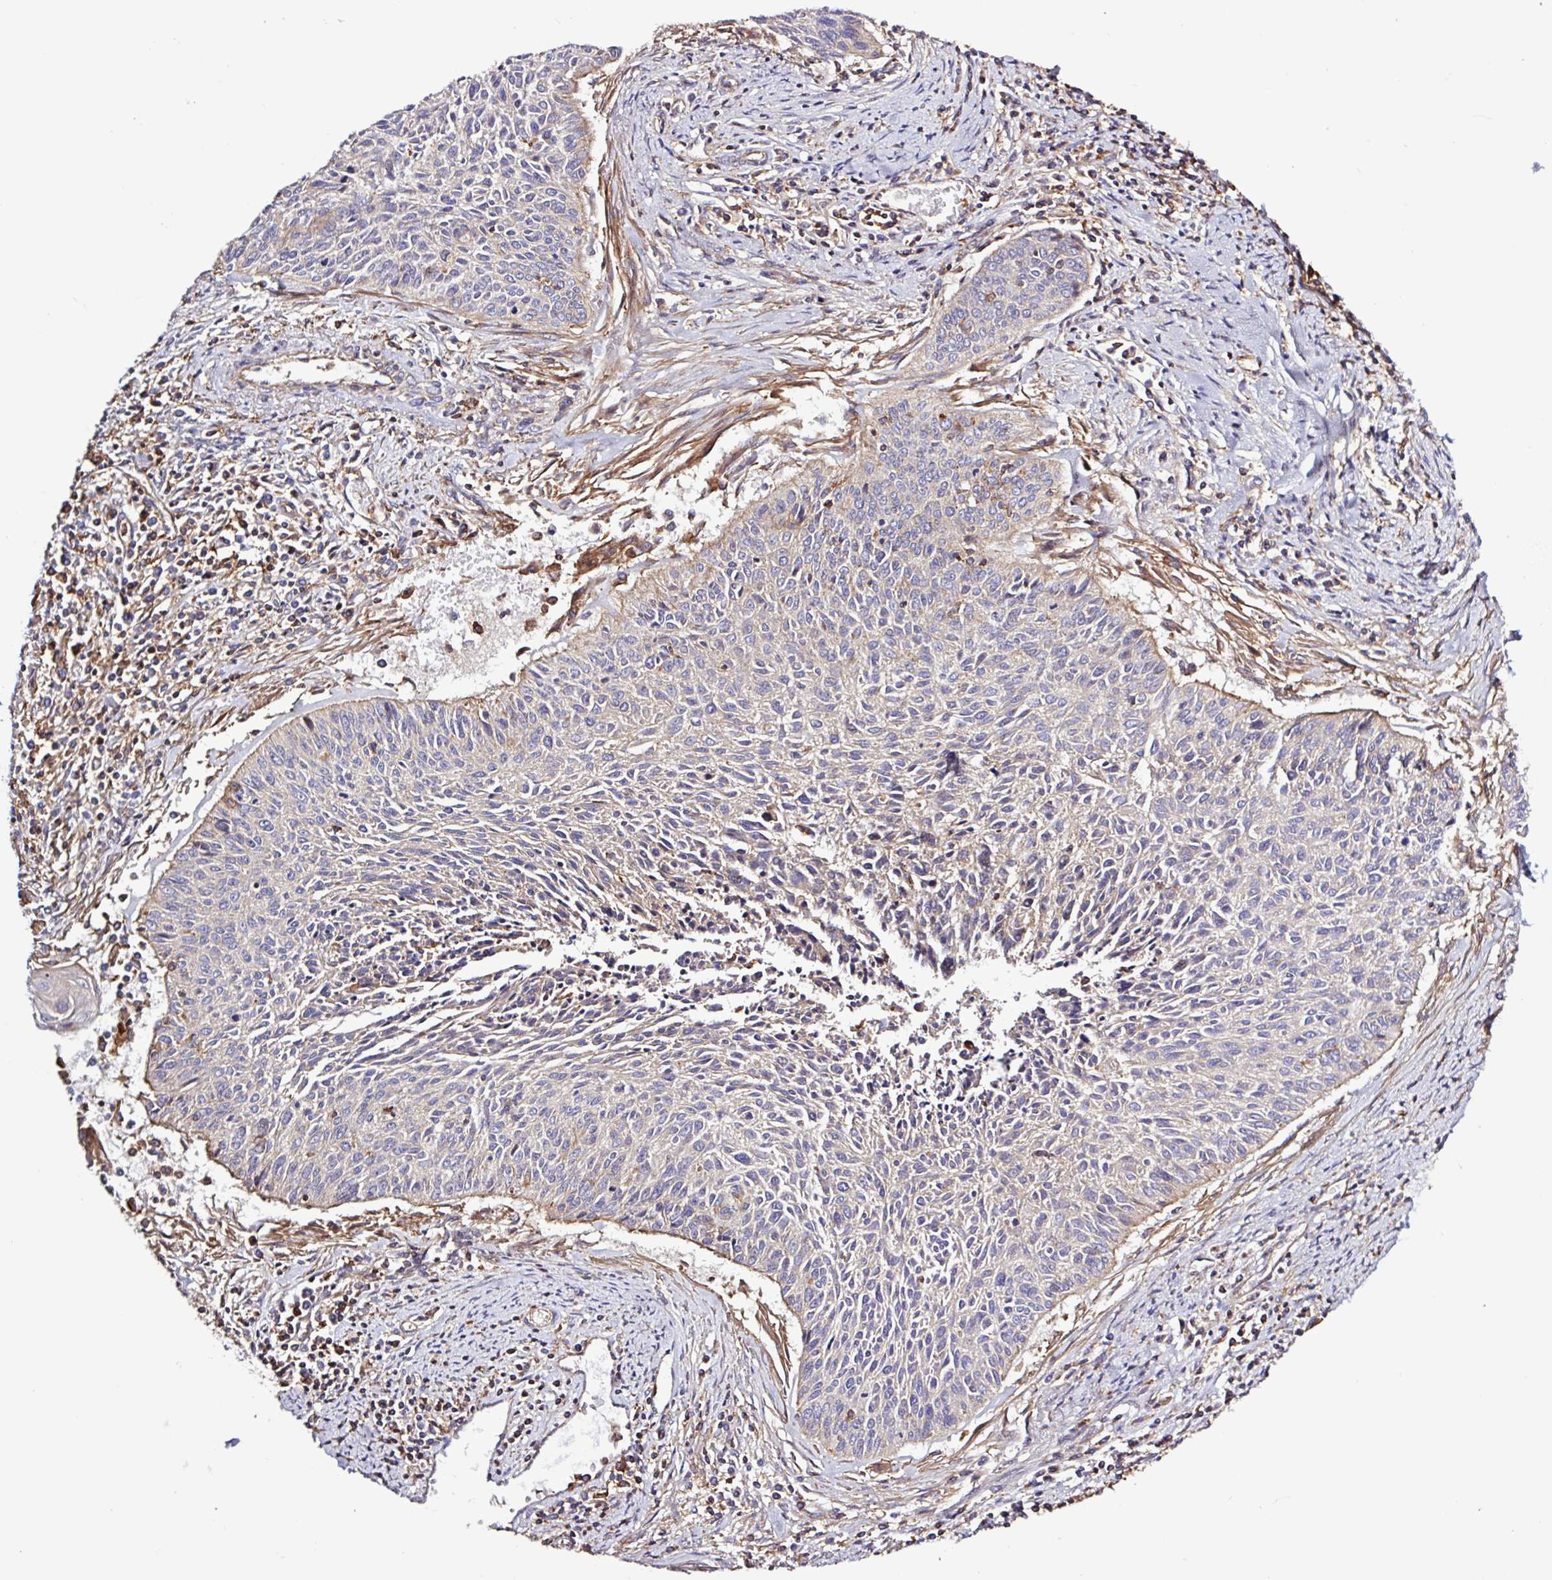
{"staining": {"intensity": "negative", "quantity": "none", "location": "none"}, "tissue": "cervical cancer", "cell_type": "Tumor cells", "image_type": "cancer", "snomed": [{"axis": "morphology", "description": "Squamous cell carcinoma, NOS"}, {"axis": "topography", "description": "Cervix"}], "caption": "Immunohistochemistry (IHC) histopathology image of cervical cancer (squamous cell carcinoma) stained for a protein (brown), which exhibits no expression in tumor cells.", "gene": "ACTR3", "patient": {"sex": "female", "age": 55}}